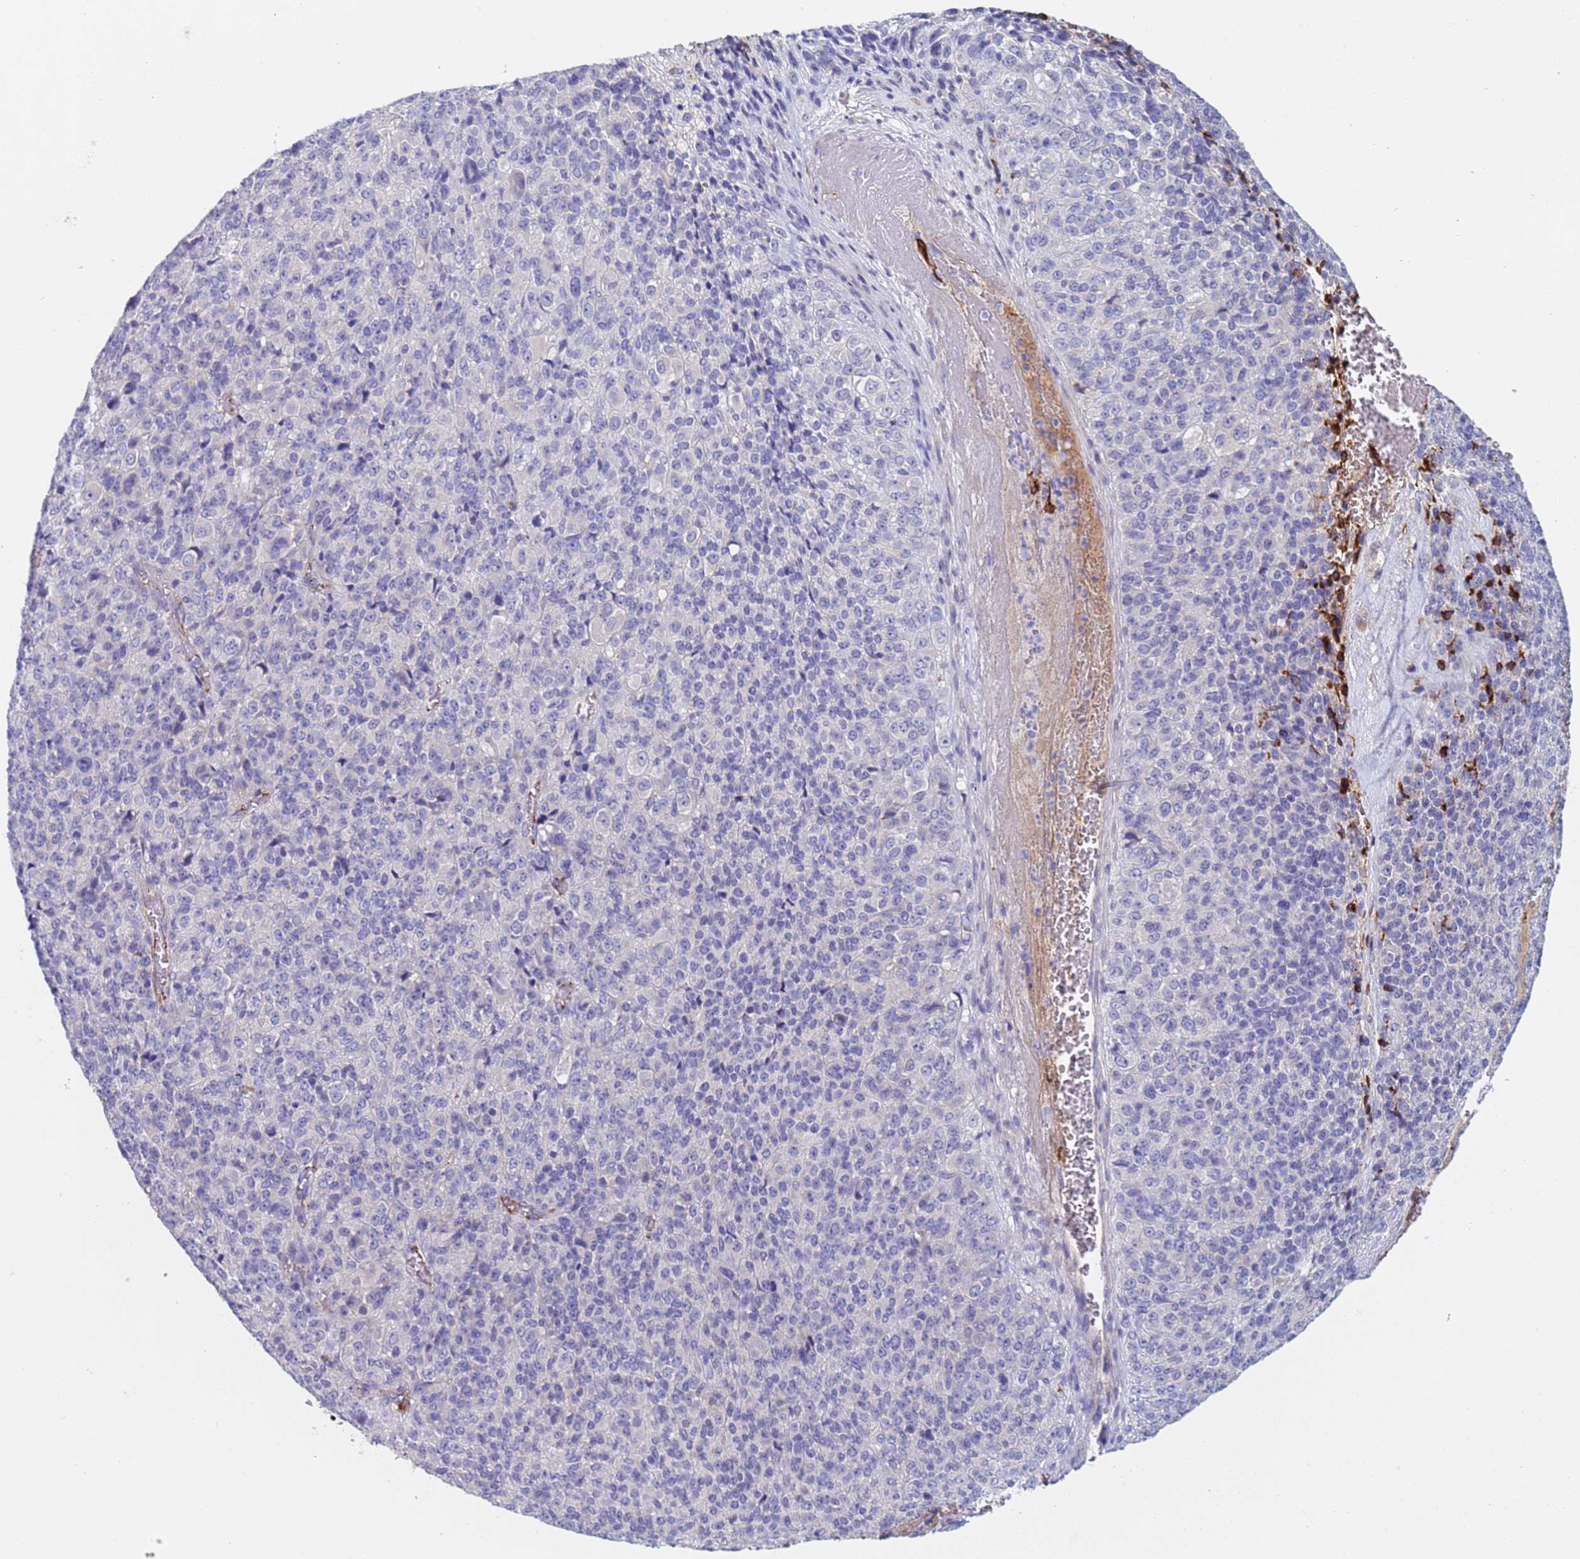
{"staining": {"intensity": "negative", "quantity": "none", "location": "none"}, "tissue": "melanoma", "cell_type": "Tumor cells", "image_type": "cancer", "snomed": [{"axis": "morphology", "description": "Malignant melanoma, Metastatic site"}, {"axis": "topography", "description": "Brain"}], "caption": "This is a histopathology image of immunohistochemistry staining of melanoma, which shows no expression in tumor cells.", "gene": "C4orf46", "patient": {"sex": "female", "age": 56}}